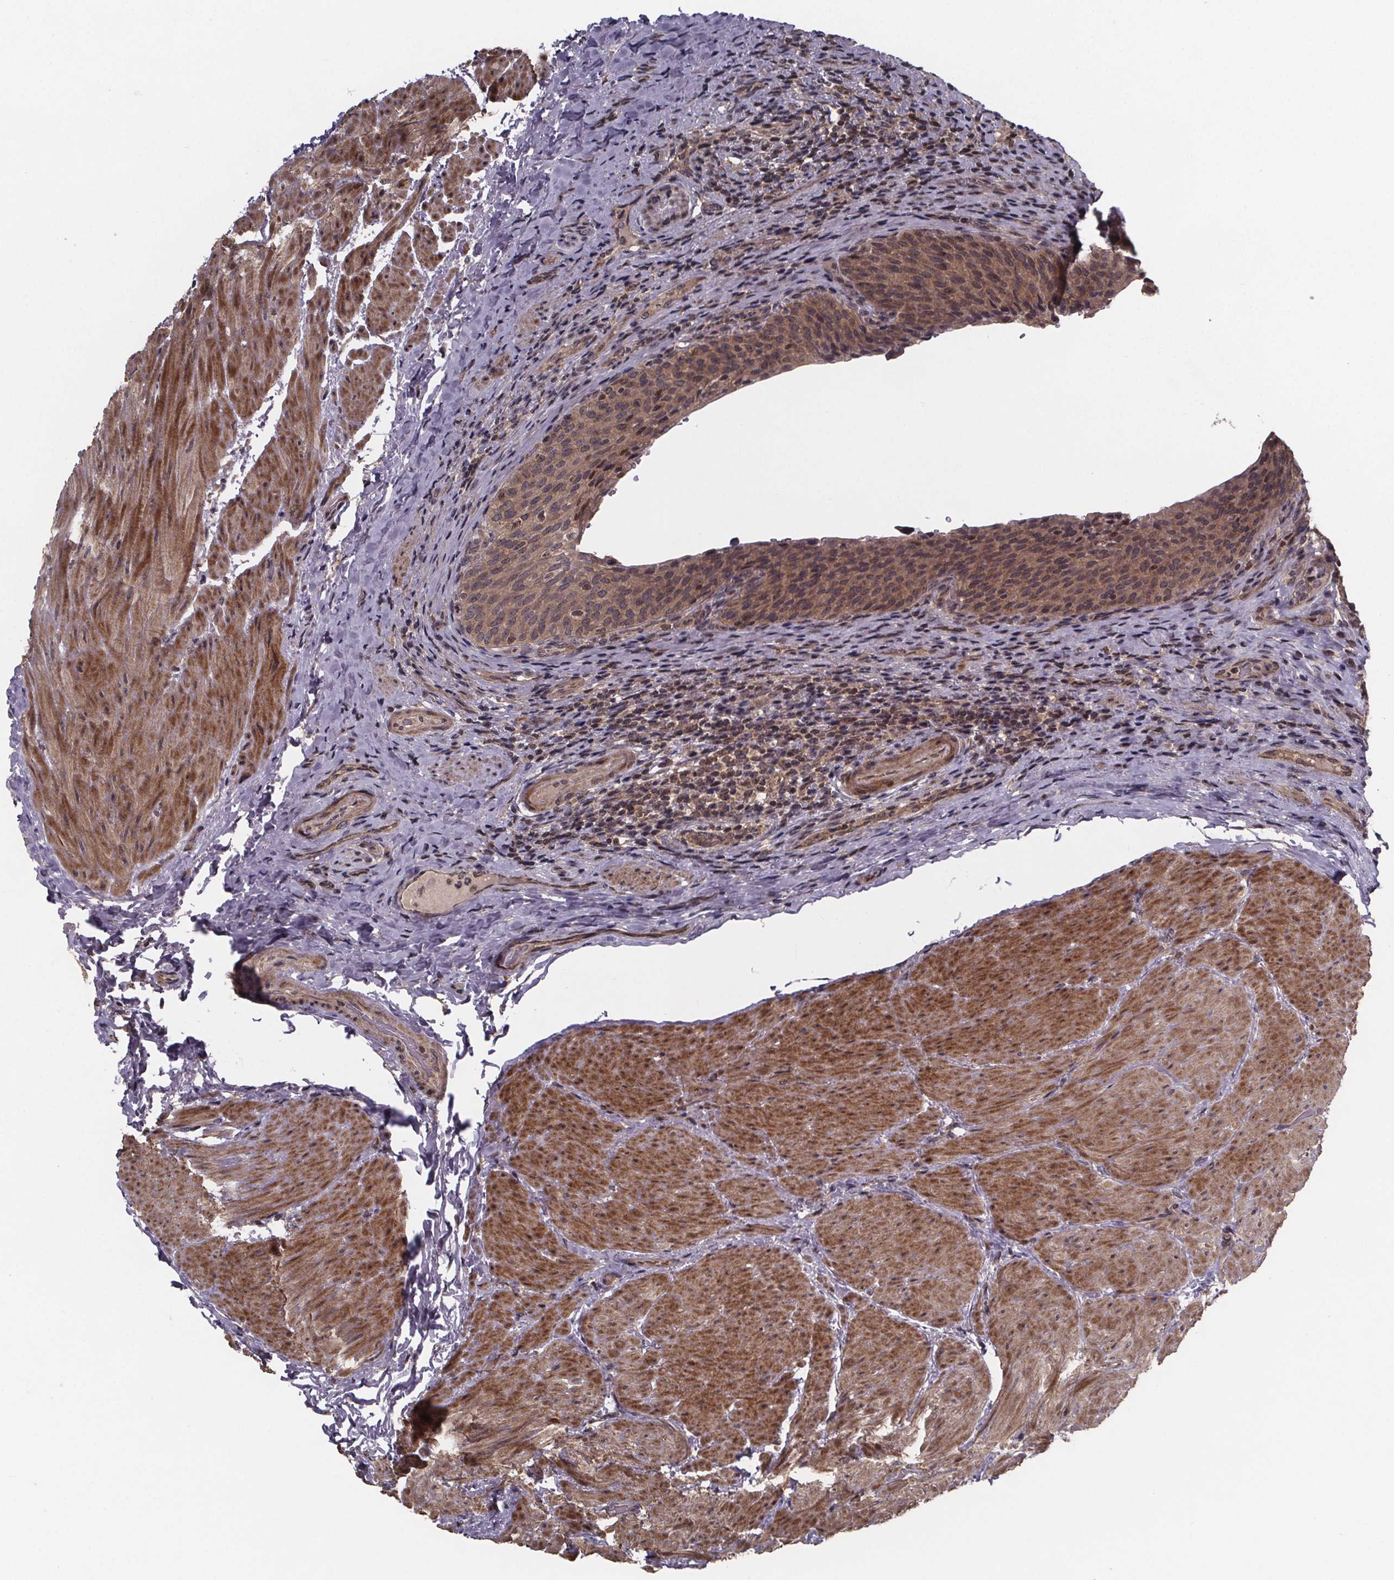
{"staining": {"intensity": "moderate", "quantity": ">75%", "location": "cytoplasmic/membranous,nuclear"}, "tissue": "urinary bladder", "cell_type": "Urothelial cells", "image_type": "normal", "snomed": [{"axis": "morphology", "description": "Normal tissue, NOS"}, {"axis": "topography", "description": "Urinary bladder"}, {"axis": "topography", "description": "Peripheral nerve tissue"}], "caption": "DAB (3,3'-diaminobenzidine) immunohistochemical staining of benign urinary bladder reveals moderate cytoplasmic/membranous,nuclear protein positivity in approximately >75% of urothelial cells.", "gene": "FN3KRP", "patient": {"sex": "male", "age": 66}}